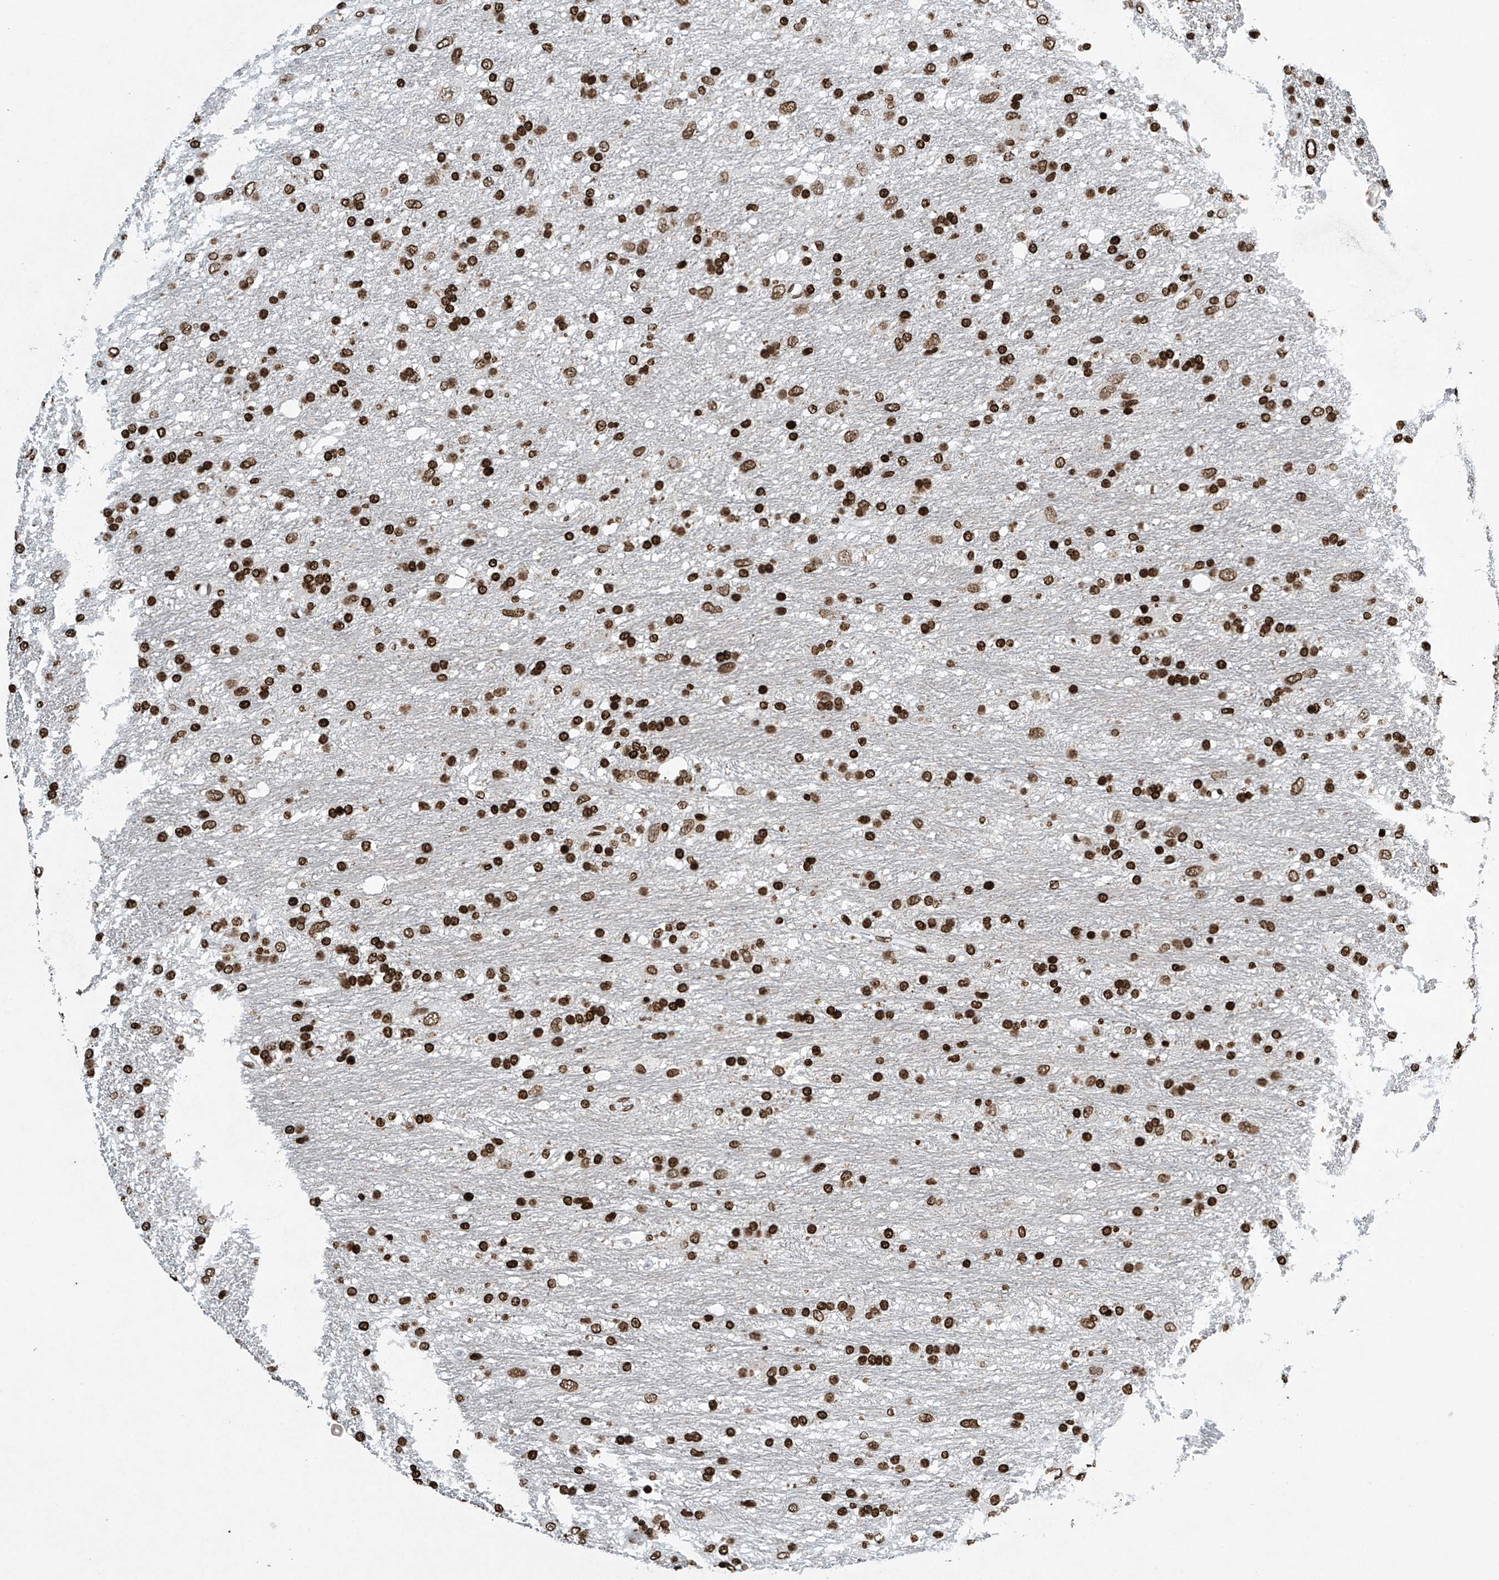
{"staining": {"intensity": "strong", "quantity": ">75%", "location": "nuclear"}, "tissue": "glioma", "cell_type": "Tumor cells", "image_type": "cancer", "snomed": [{"axis": "morphology", "description": "Glioma, malignant, Low grade"}, {"axis": "topography", "description": "Brain"}], "caption": "An immunohistochemistry (IHC) photomicrograph of tumor tissue is shown. Protein staining in brown labels strong nuclear positivity in glioma within tumor cells. The staining is performed using DAB brown chromogen to label protein expression. The nuclei are counter-stained blue using hematoxylin.", "gene": "H4C16", "patient": {"sex": "male", "age": 77}}